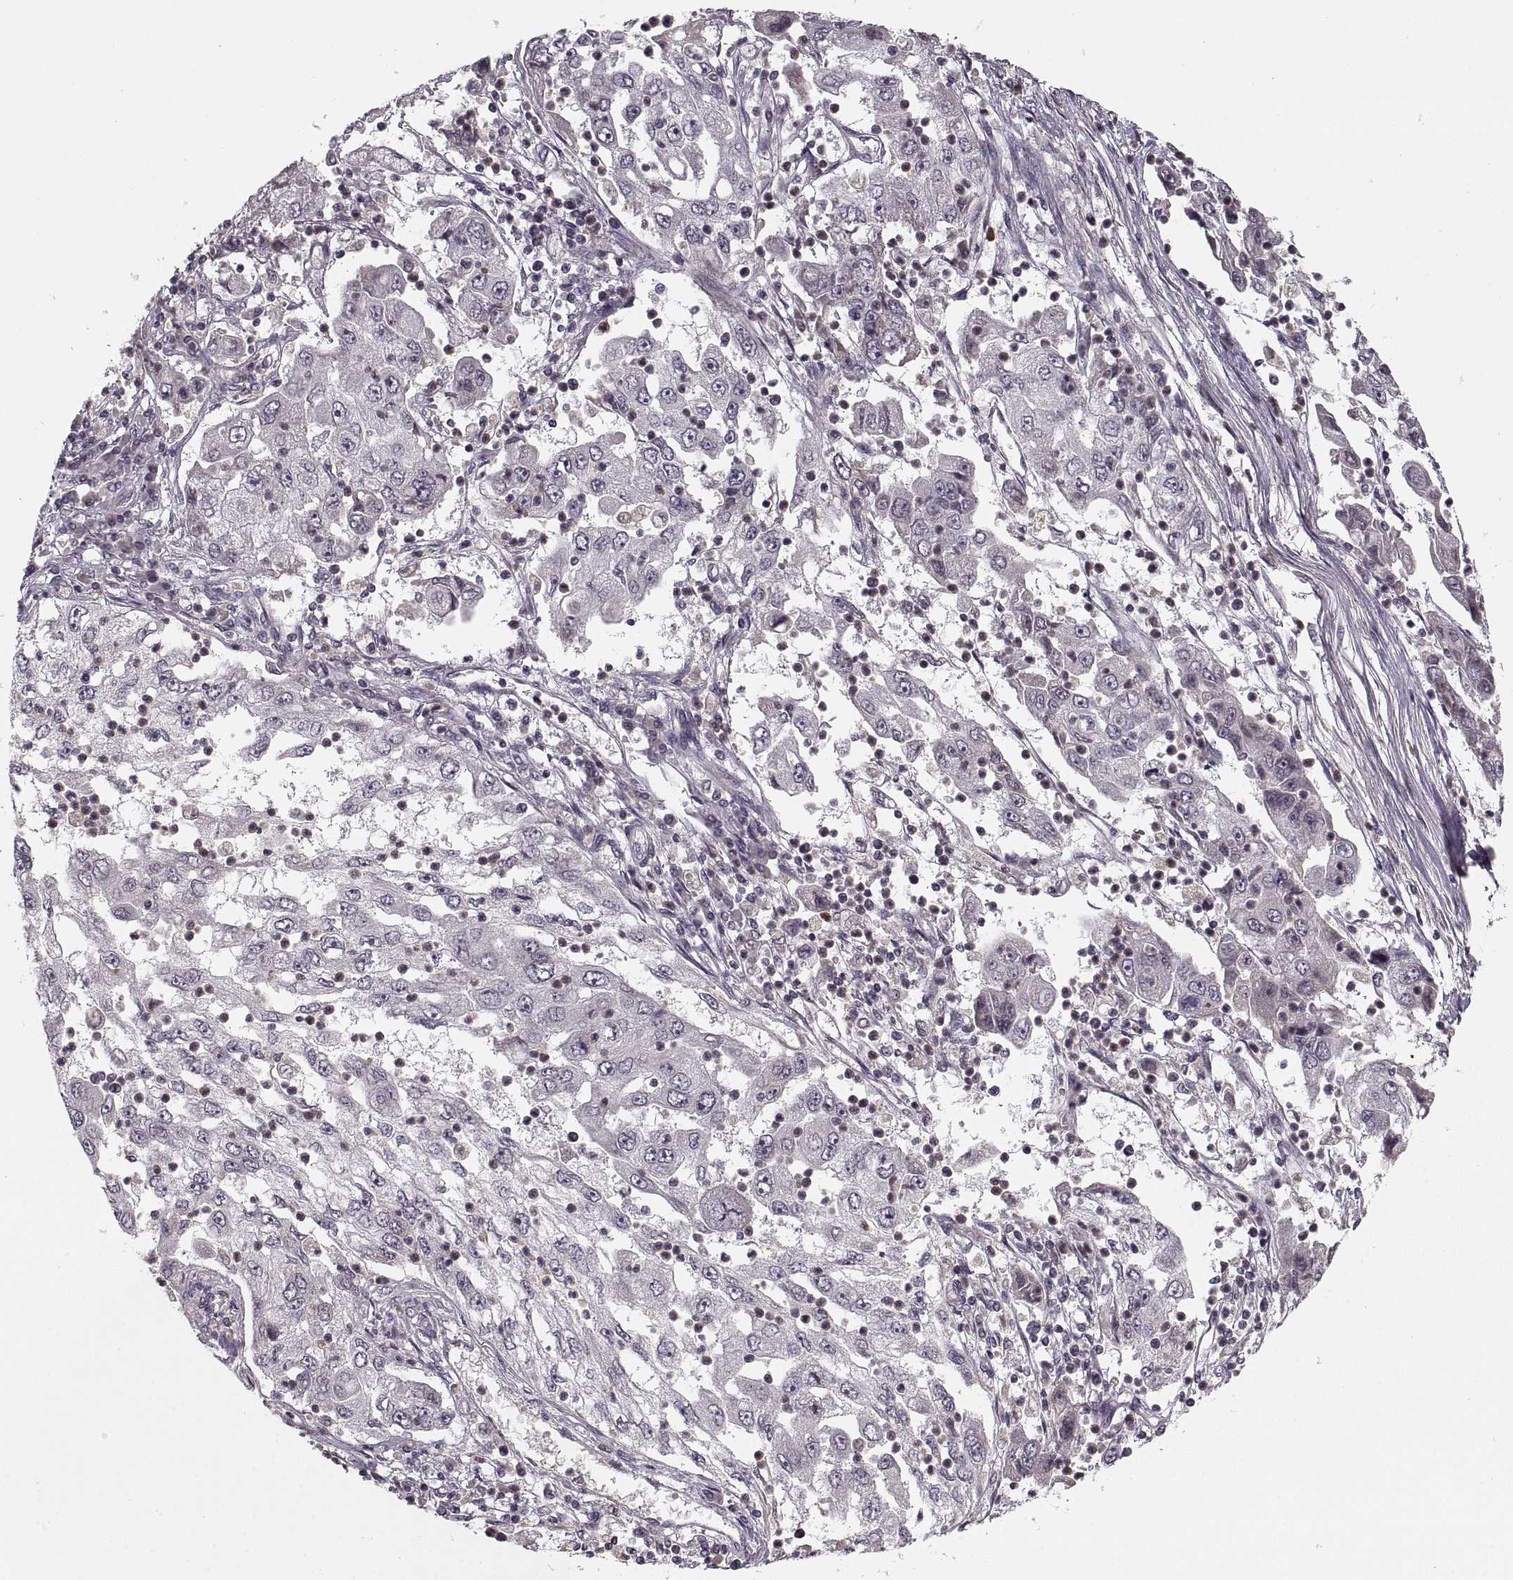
{"staining": {"intensity": "negative", "quantity": "none", "location": "none"}, "tissue": "cervical cancer", "cell_type": "Tumor cells", "image_type": "cancer", "snomed": [{"axis": "morphology", "description": "Squamous cell carcinoma, NOS"}, {"axis": "topography", "description": "Cervix"}], "caption": "Immunohistochemistry (IHC) photomicrograph of neoplastic tissue: cervical cancer stained with DAB shows no significant protein expression in tumor cells.", "gene": "ASIC3", "patient": {"sex": "female", "age": 36}}